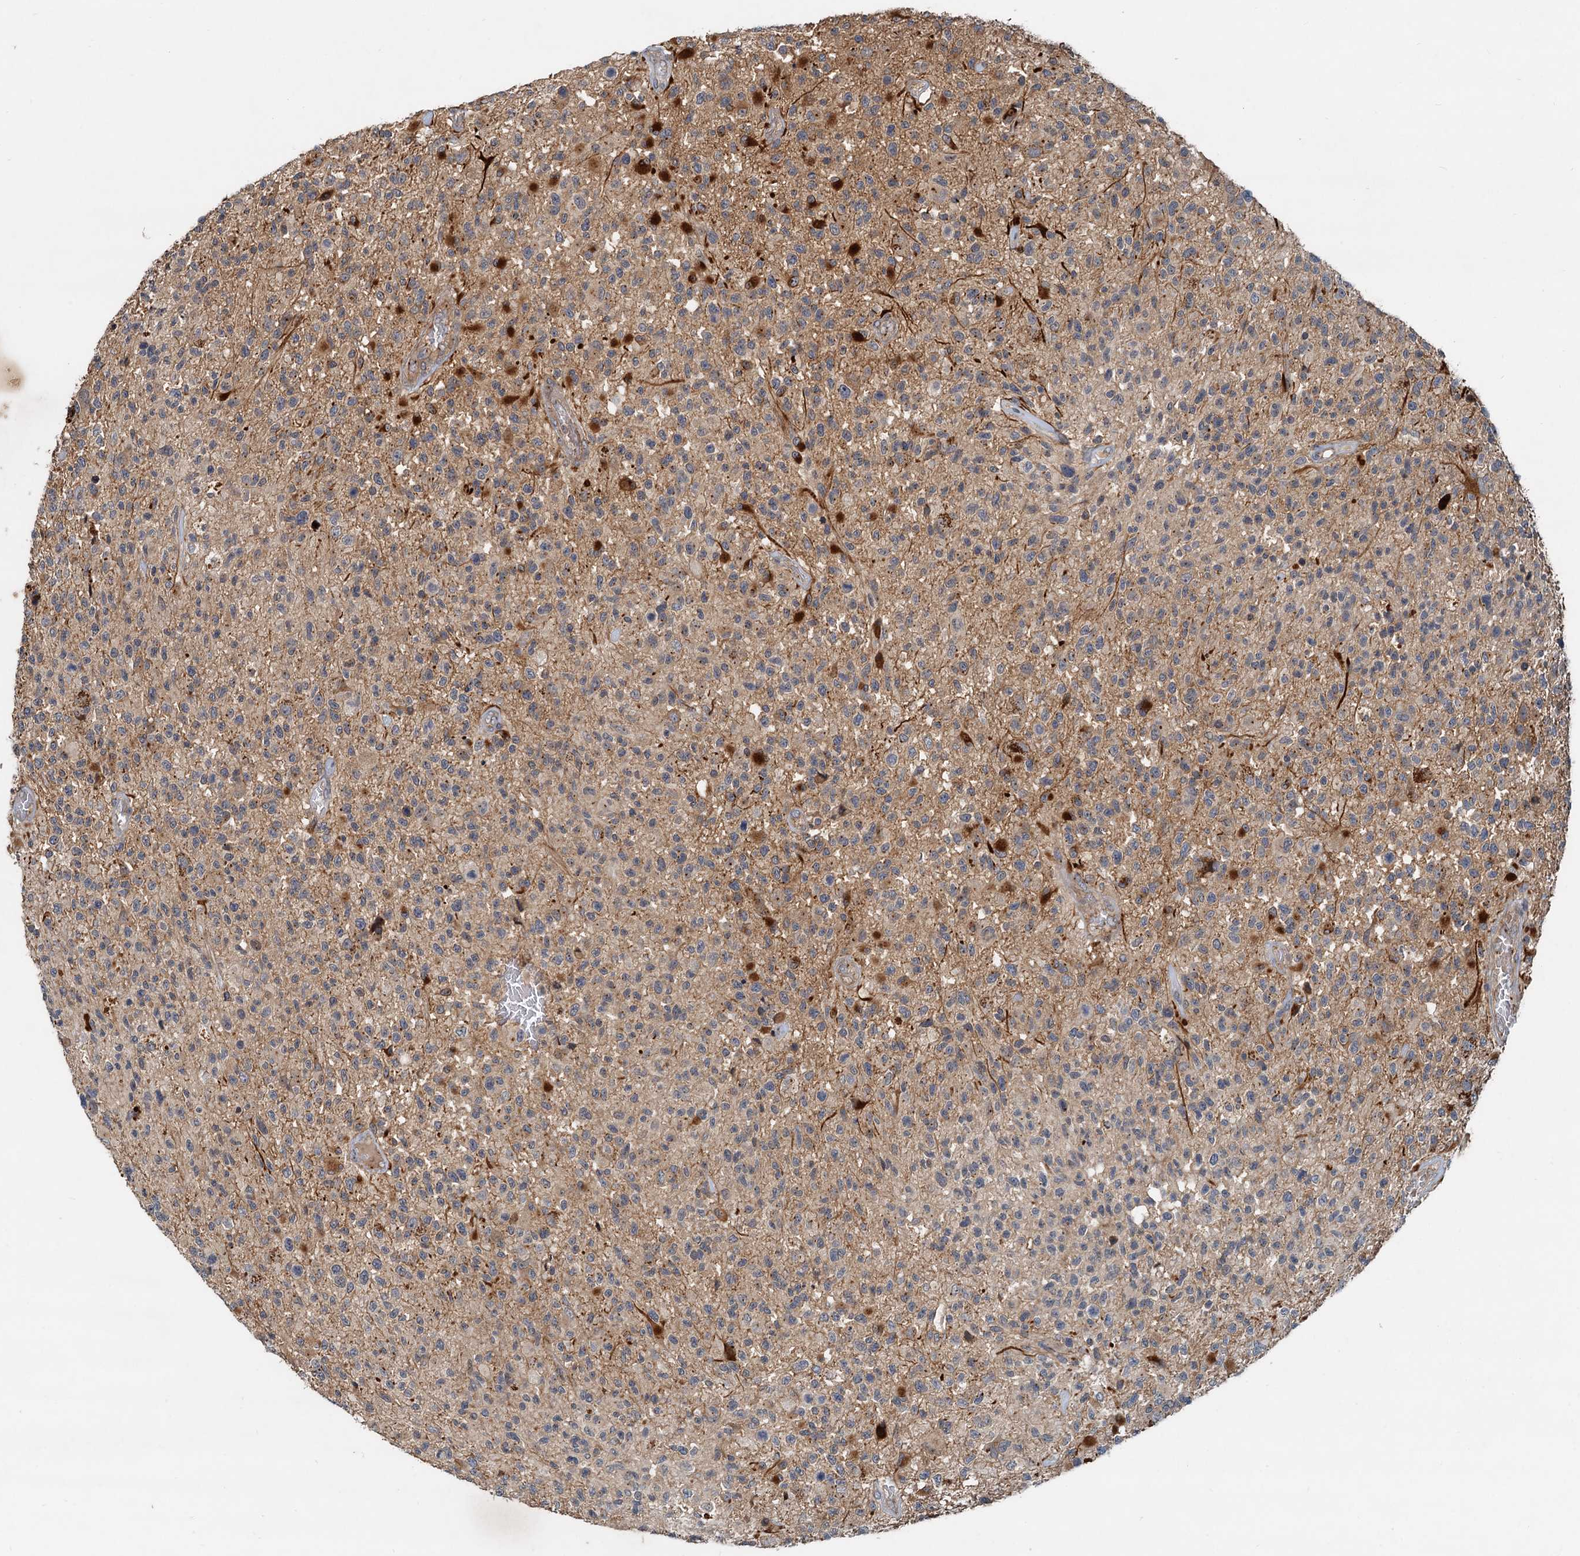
{"staining": {"intensity": "negative", "quantity": "none", "location": "none"}, "tissue": "glioma", "cell_type": "Tumor cells", "image_type": "cancer", "snomed": [{"axis": "morphology", "description": "Glioma, malignant, High grade"}, {"axis": "morphology", "description": "Glioblastoma, NOS"}, {"axis": "topography", "description": "Brain"}], "caption": "An immunohistochemistry histopathology image of glioma is shown. There is no staining in tumor cells of glioma. (Brightfield microscopy of DAB immunohistochemistry at high magnification).", "gene": "CEP68", "patient": {"sex": "male", "age": 60}}